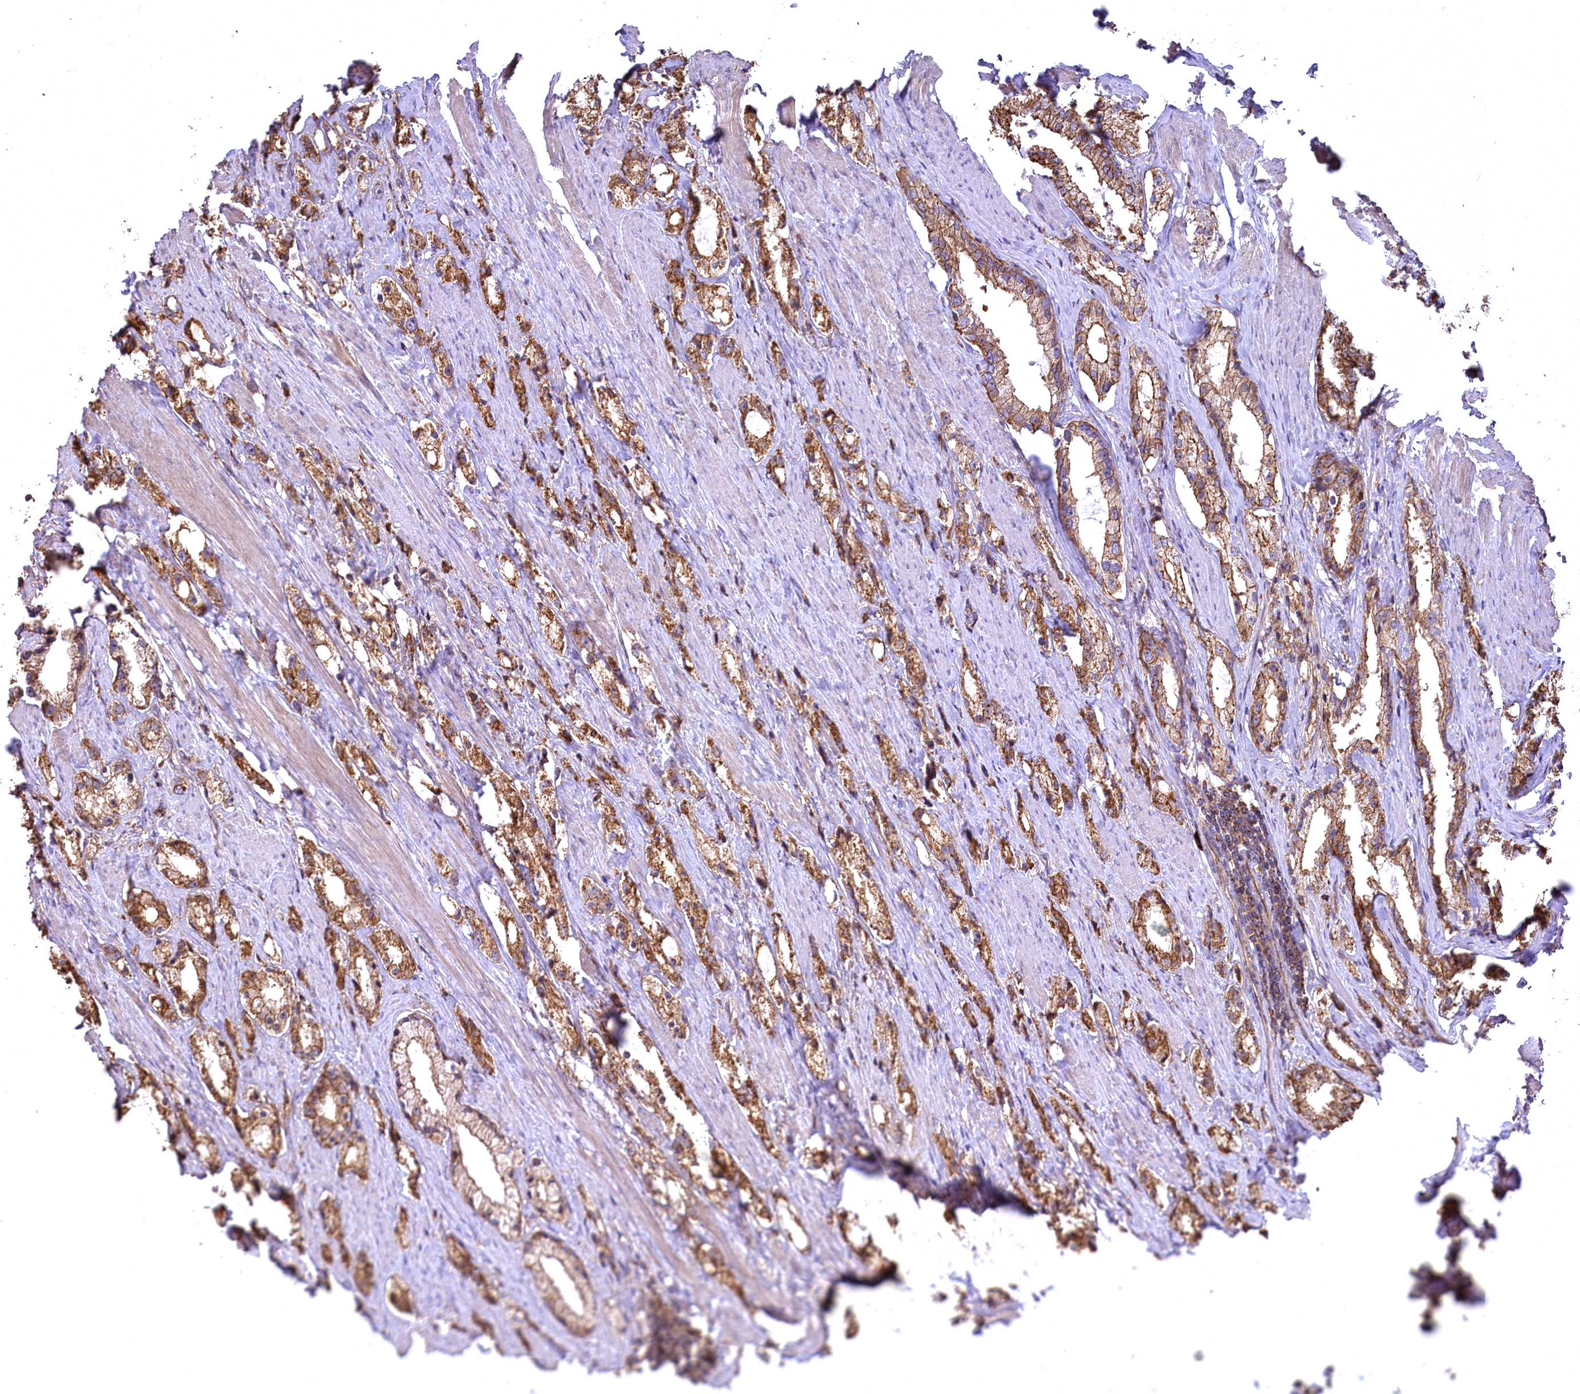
{"staining": {"intensity": "moderate", "quantity": ">75%", "location": "cytoplasmic/membranous"}, "tissue": "prostate cancer", "cell_type": "Tumor cells", "image_type": "cancer", "snomed": [{"axis": "morphology", "description": "Adenocarcinoma, High grade"}, {"axis": "topography", "description": "Prostate"}], "caption": "Prostate cancer was stained to show a protein in brown. There is medium levels of moderate cytoplasmic/membranous positivity in approximately >75% of tumor cells. (Brightfield microscopy of DAB IHC at high magnification).", "gene": "CARD19", "patient": {"sex": "male", "age": 66}}